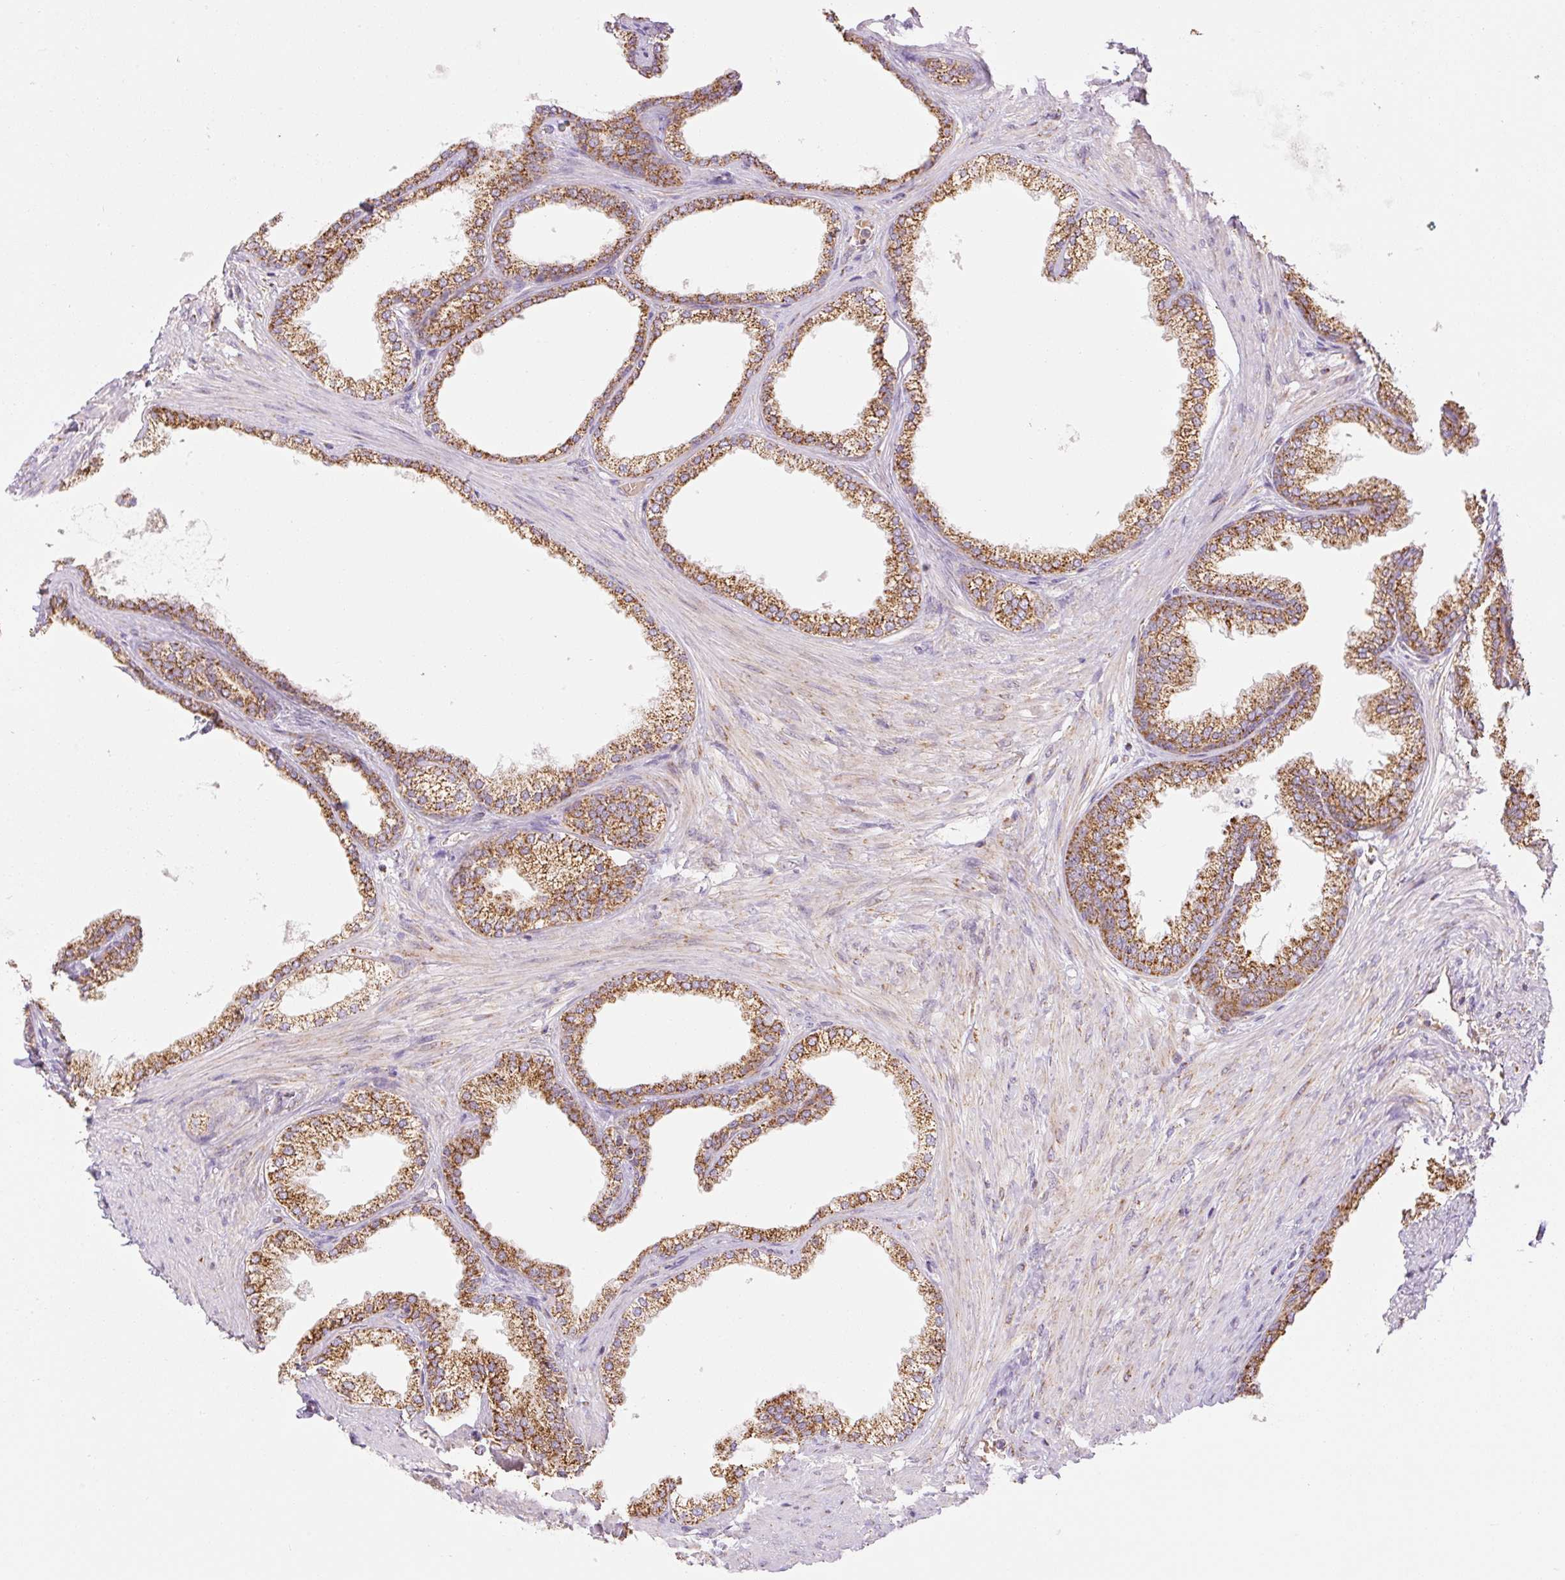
{"staining": {"intensity": "strong", "quantity": ">75%", "location": "cytoplasmic/membranous"}, "tissue": "prostate", "cell_type": "Glandular cells", "image_type": "normal", "snomed": [{"axis": "morphology", "description": "Normal tissue, NOS"}, {"axis": "topography", "description": "Prostate"}], "caption": "The micrograph demonstrates a brown stain indicating the presence of a protein in the cytoplasmic/membranous of glandular cells in prostate. The protein of interest is stained brown, and the nuclei are stained in blue (DAB IHC with brightfield microscopy, high magnification).", "gene": "GOSR2", "patient": {"sex": "male", "age": 76}}